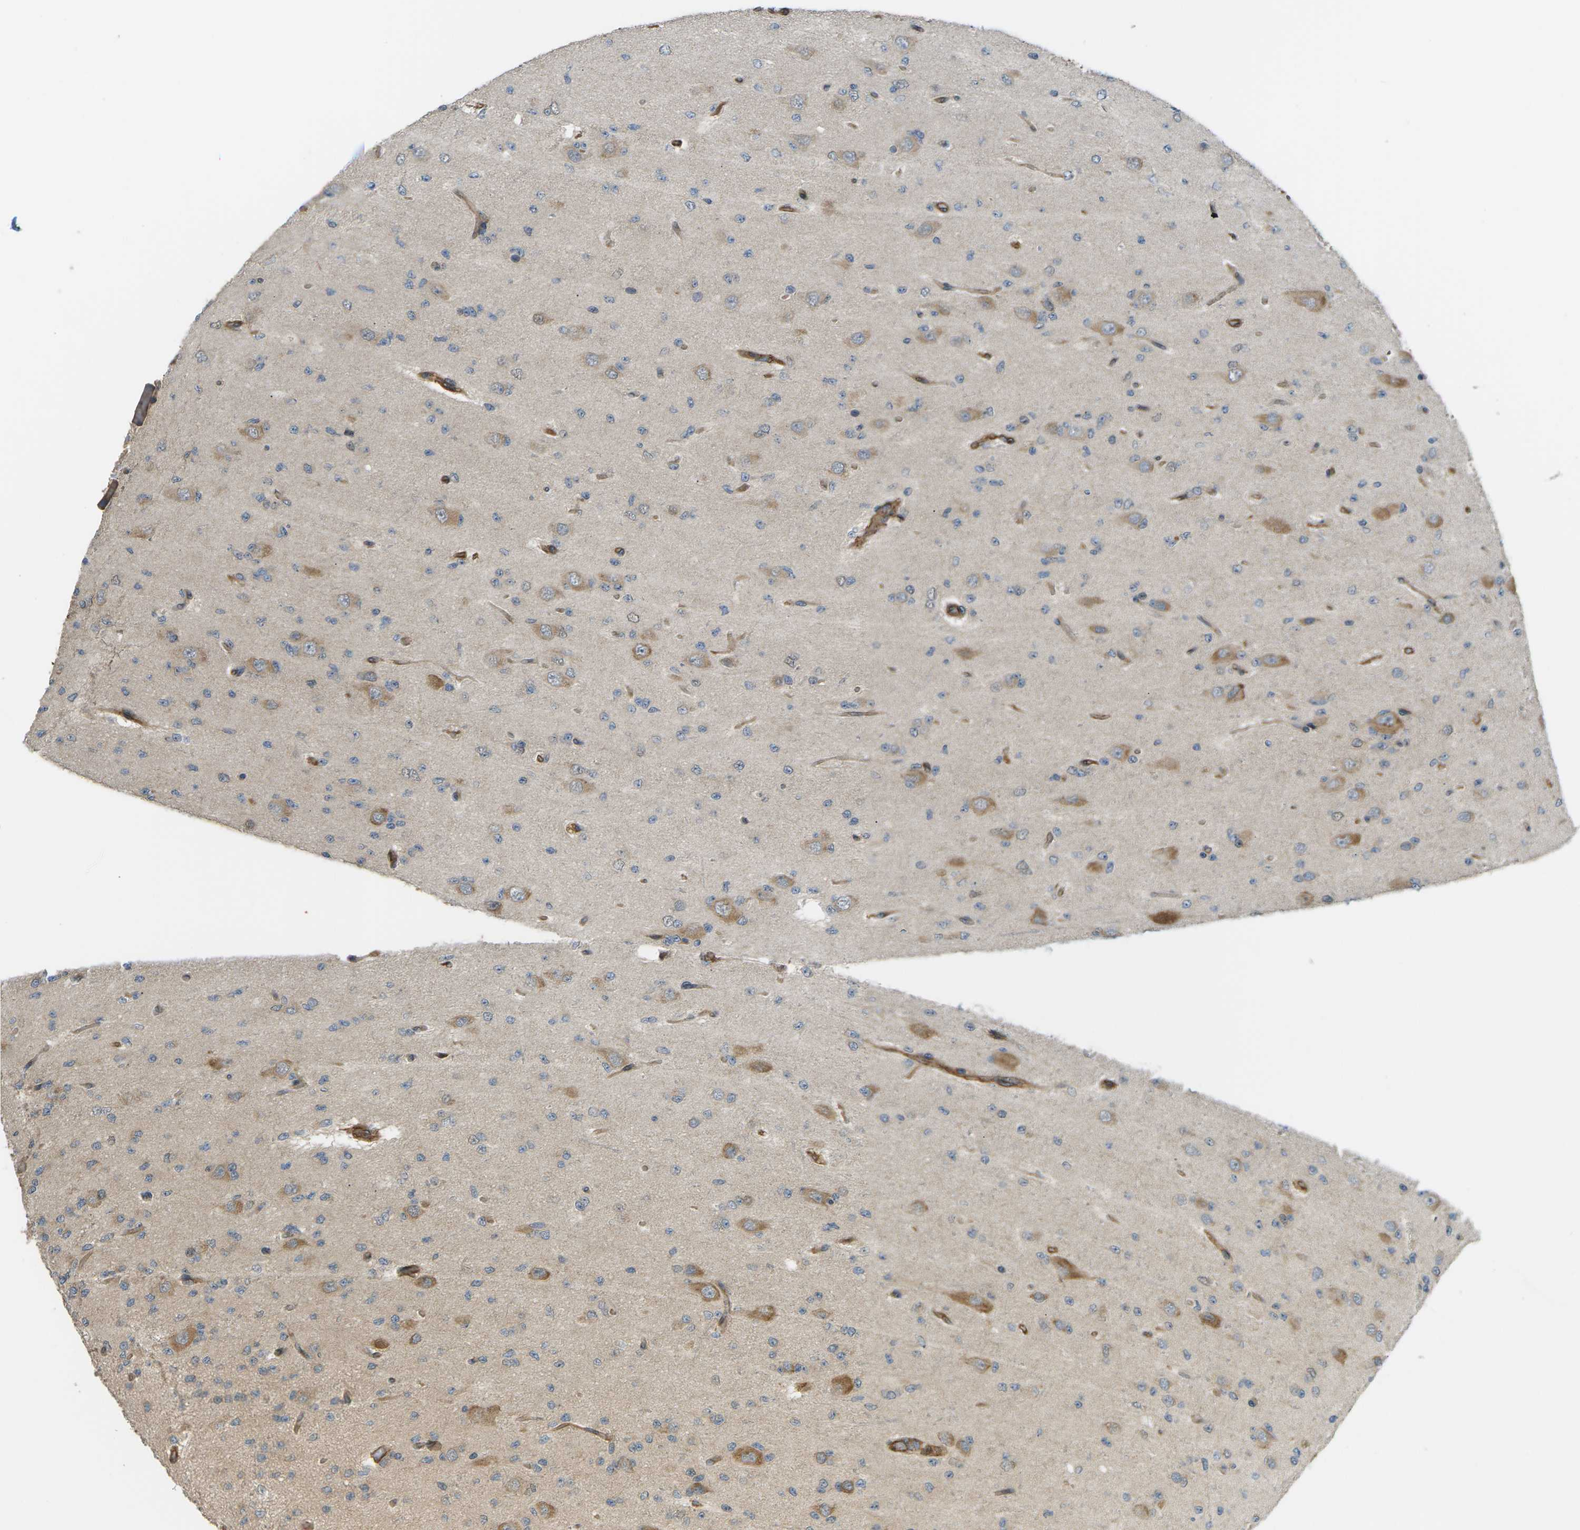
{"staining": {"intensity": "moderate", "quantity": "<25%", "location": "cytoplasmic/membranous"}, "tissue": "glioma", "cell_type": "Tumor cells", "image_type": "cancer", "snomed": [{"axis": "morphology", "description": "Glioma, malignant, Low grade"}, {"axis": "topography", "description": "Brain"}], "caption": "A low amount of moderate cytoplasmic/membranous expression is appreciated in approximately <25% of tumor cells in malignant glioma (low-grade) tissue. (IHC, brightfield microscopy, high magnification).", "gene": "DDHD2", "patient": {"sex": "male", "age": 38}}